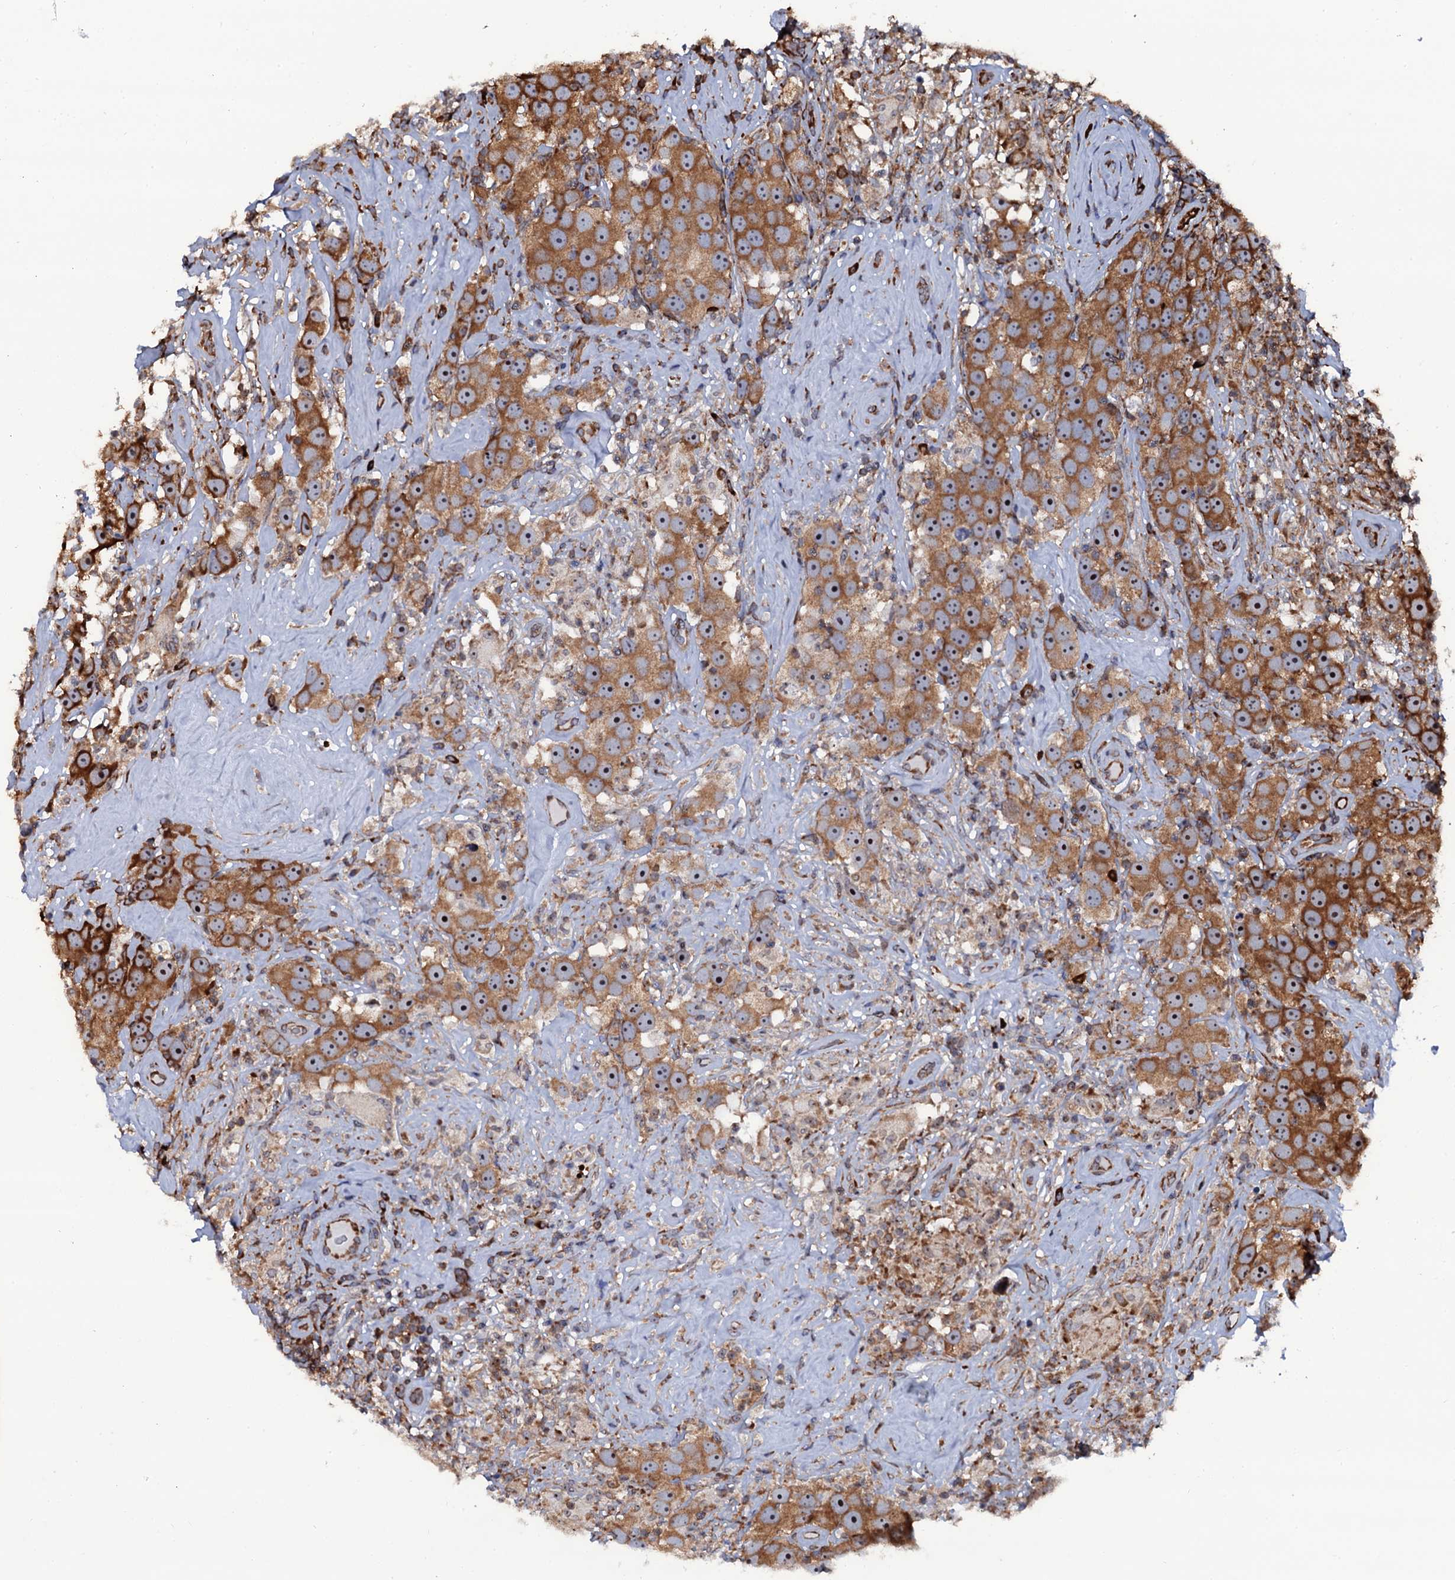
{"staining": {"intensity": "moderate", "quantity": ">75%", "location": "cytoplasmic/membranous,nuclear"}, "tissue": "testis cancer", "cell_type": "Tumor cells", "image_type": "cancer", "snomed": [{"axis": "morphology", "description": "Seminoma, NOS"}, {"axis": "topography", "description": "Testis"}], "caption": "Protein staining of testis cancer tissue shows moderate cytoplasmic/membranous and nuclear staining in about >75% of tumor cells.", "gene": "SPTY2D1", "patient": {"sex": "male", "age": 49}}